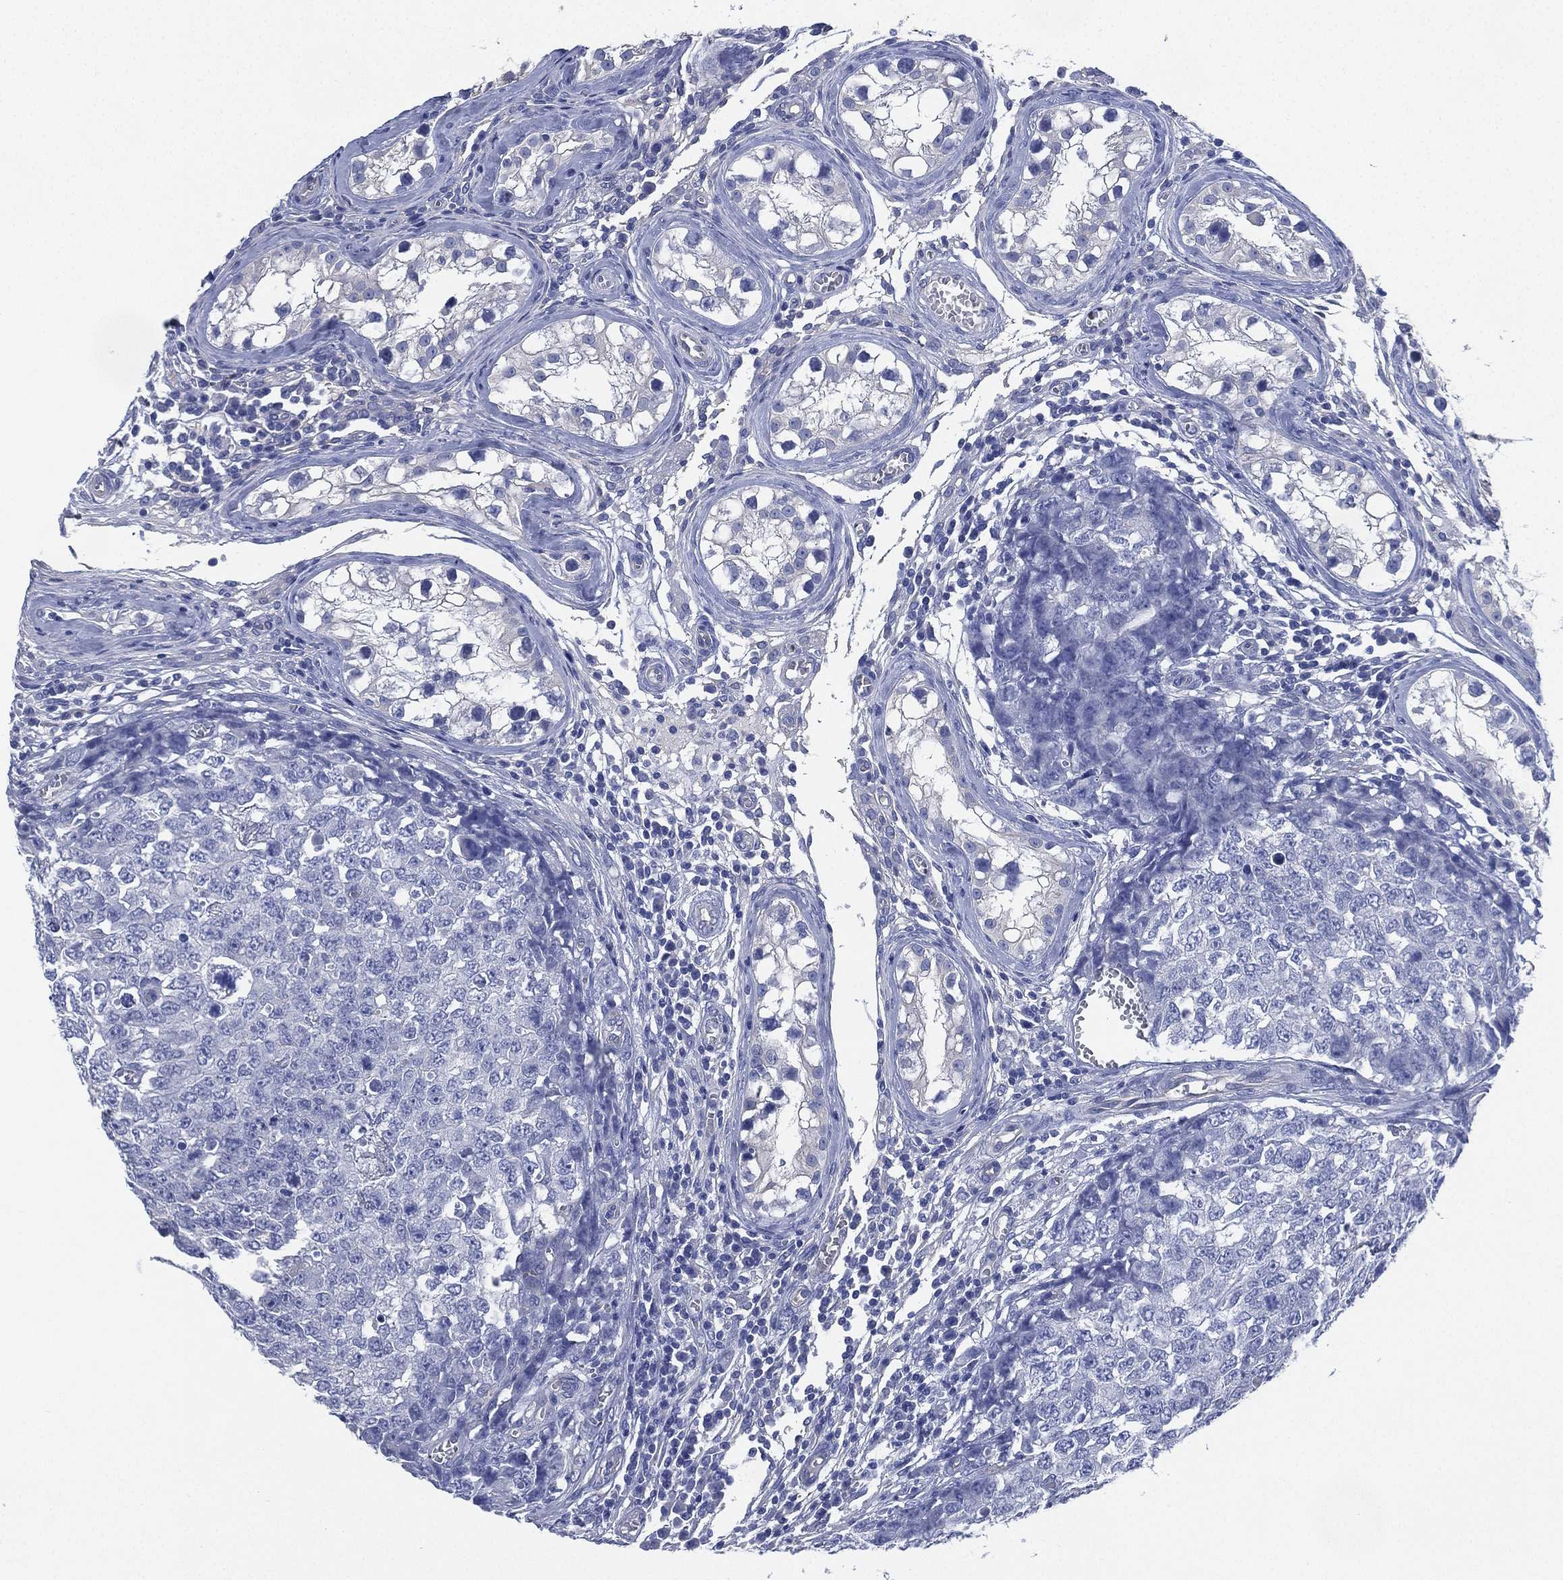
{"staining": {"intensity": "negative", "quantity": "none", "location": "none"}, "tissue": "testis cancer", "cell_type": "Tumor cells", "image_type": "cancer", "snomed": [{"axis": "morphology", "description": "Carcinoma, Embryonal, NOS"}, {"axis": "topography", "description": "Testis"}], "caption": "Tumor cells are negative for protein expression in human testis cancer.", "gene": "CCDC70", "patient": {"sex": "male", "age": 23}}